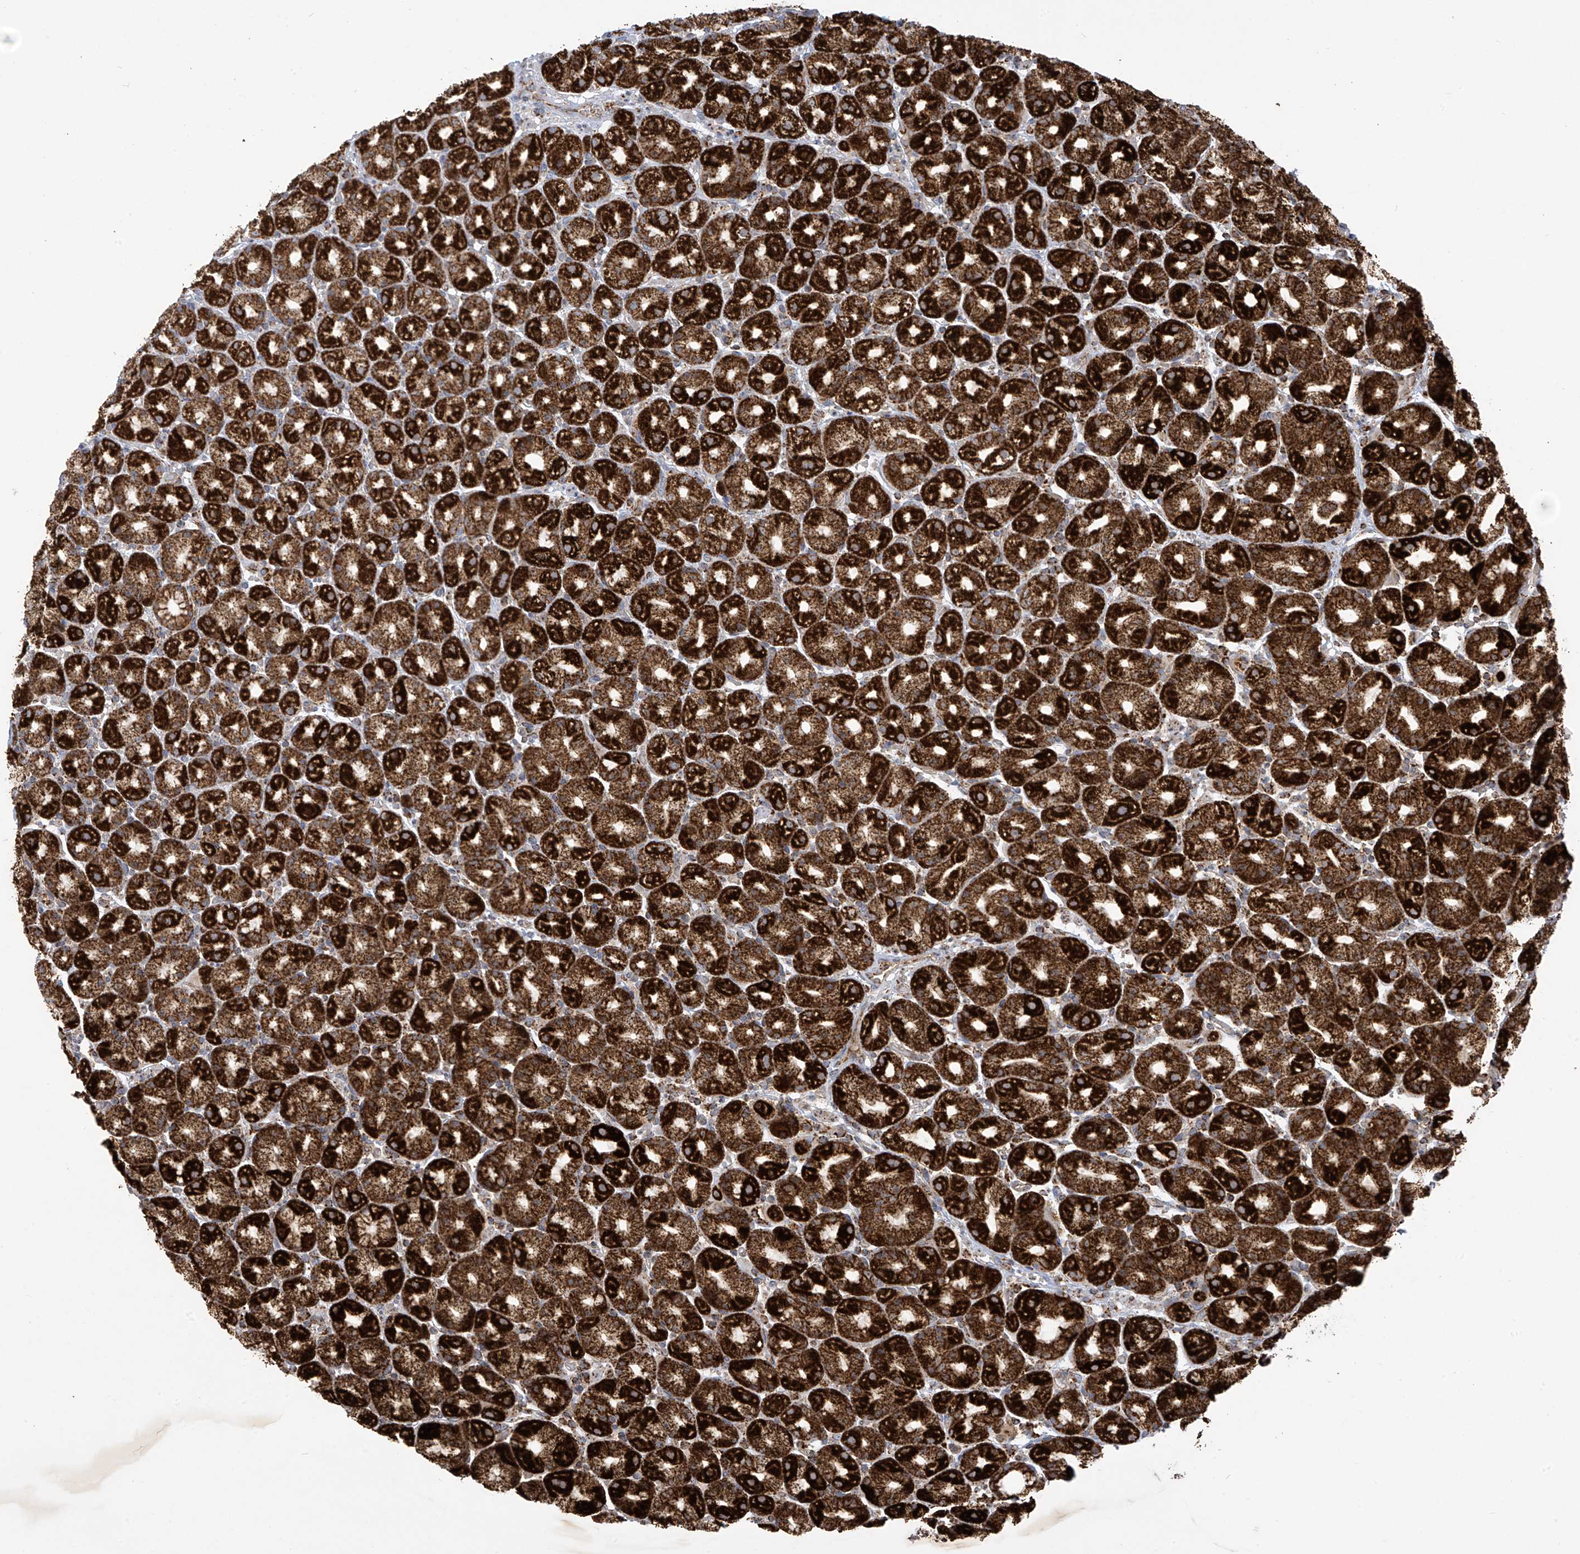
{"staining": {"intensity": "strong", "quantity": ">75%", "location": "cytoplasmic/membranous"}, "tissue": "stomach", "cell_type": "Glandular cells", "image_type": "normal", "snomed": [{"axis": "morphology", "description": "Normal tissue, NOS"}, {"axis": "topography", "description": "Stomach, upper"}], "caption": "Glandular cells show high levels of strong cytoplasmic/membranous staining in approximately >75% of cells in unremarkable human stomach. Using DAB (brown) and hematoxylin (blue) stains, captured at high magnification using brightfield microscopy.", "gene": "COX10", "patient": {"sex": "male", "age": 68}}